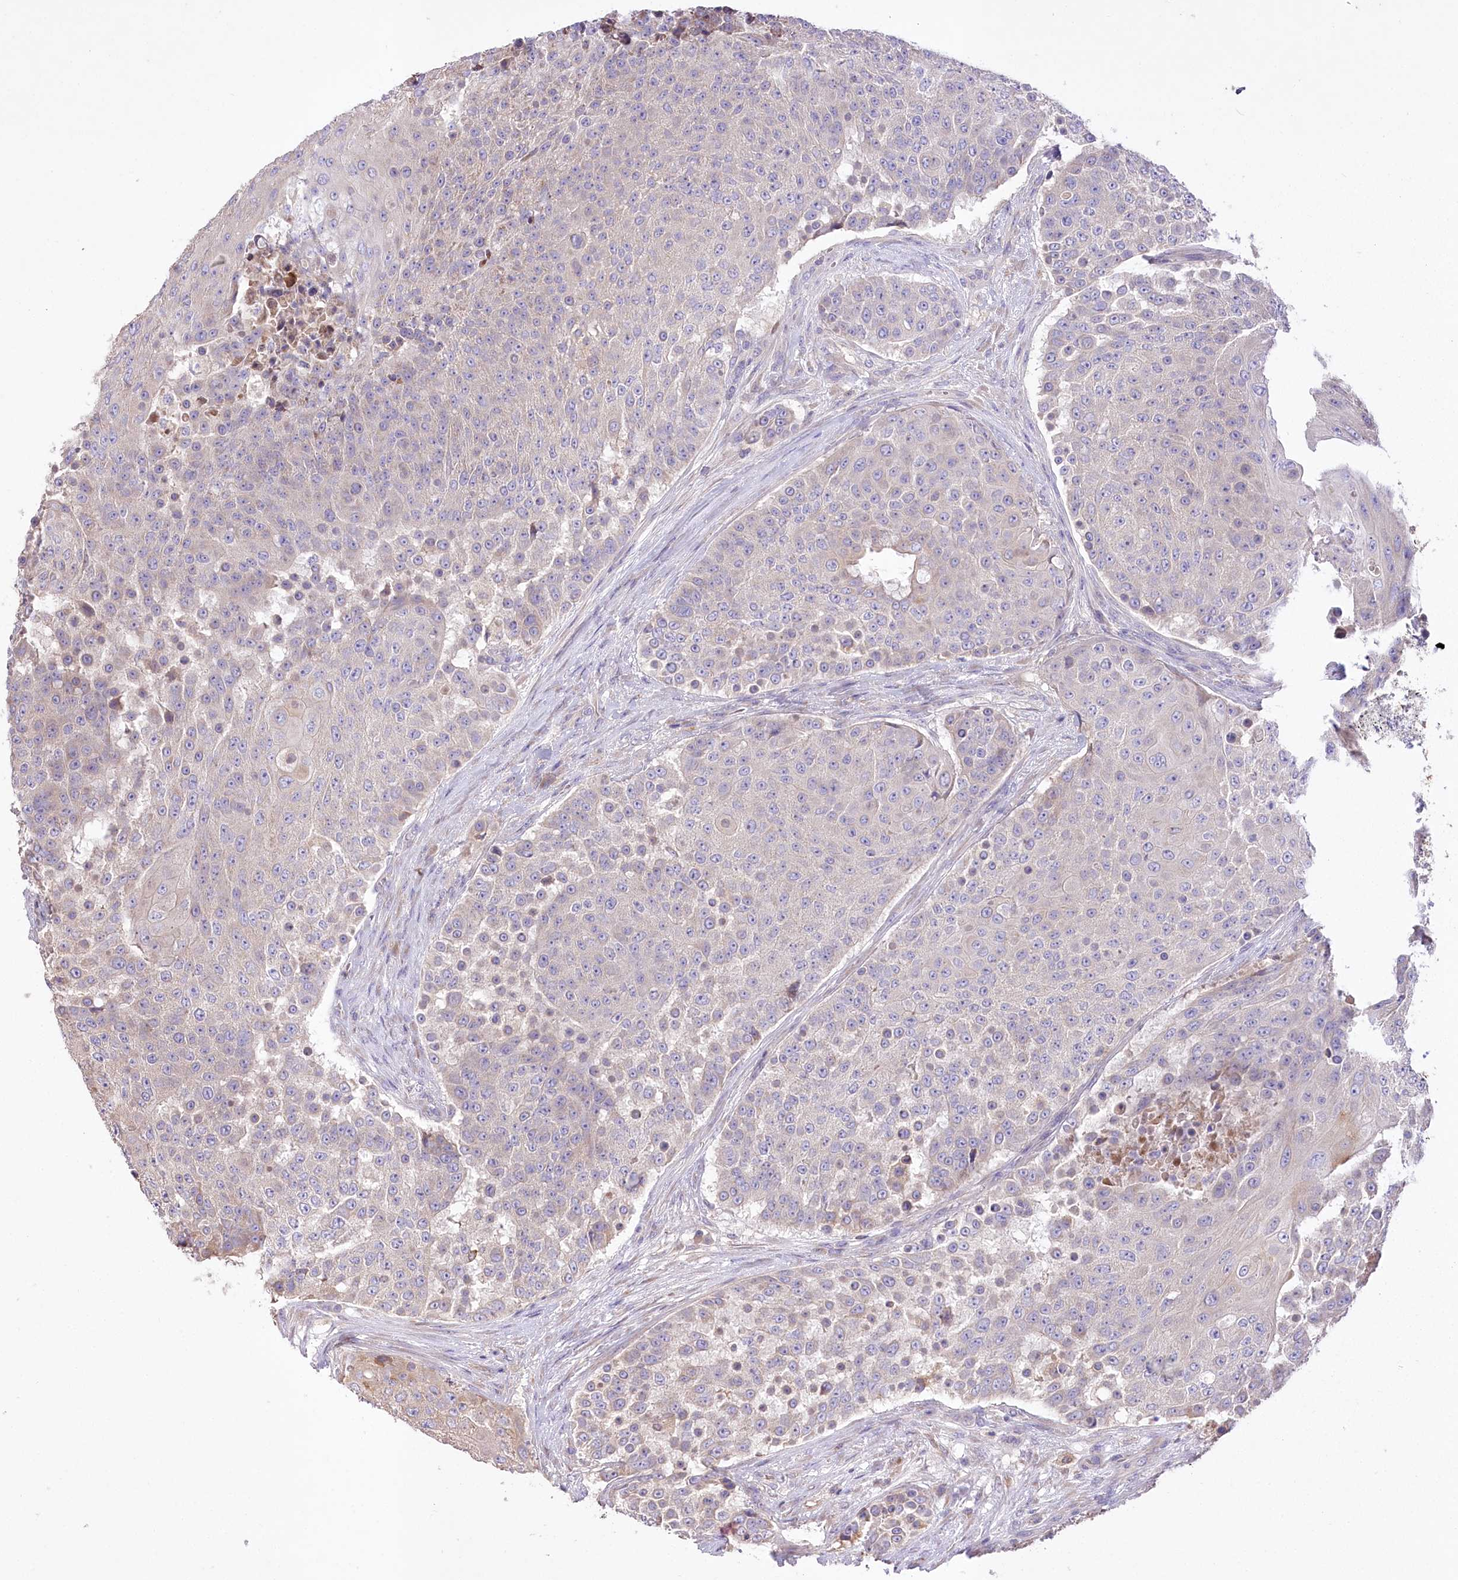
{"staining": {"intensity": "negative", "quantity": "none", "location": "none"}, "tissue": "urothelial cancer", "cell_type": "Tumor cells", "image_type": "cancer", "snomed": [{"axis": "morphology", "description": "Urothelial carcinoma, High grade"}, {"axis": "topography", "description": "Urinary bladder"}], "caption": "The photomicrograph reveals no significant expression in tumor cells of urothelial carcinoma (high-grade). The staining was performed using DAB (3,3'-diaminobenzidine) to visualize the protein expression in brown, while the nuclei were stained in blue with hematoxylin (Magnification: 20x).", "gene": "PBLD", "patient": {"sex": "female", "age": 63}}